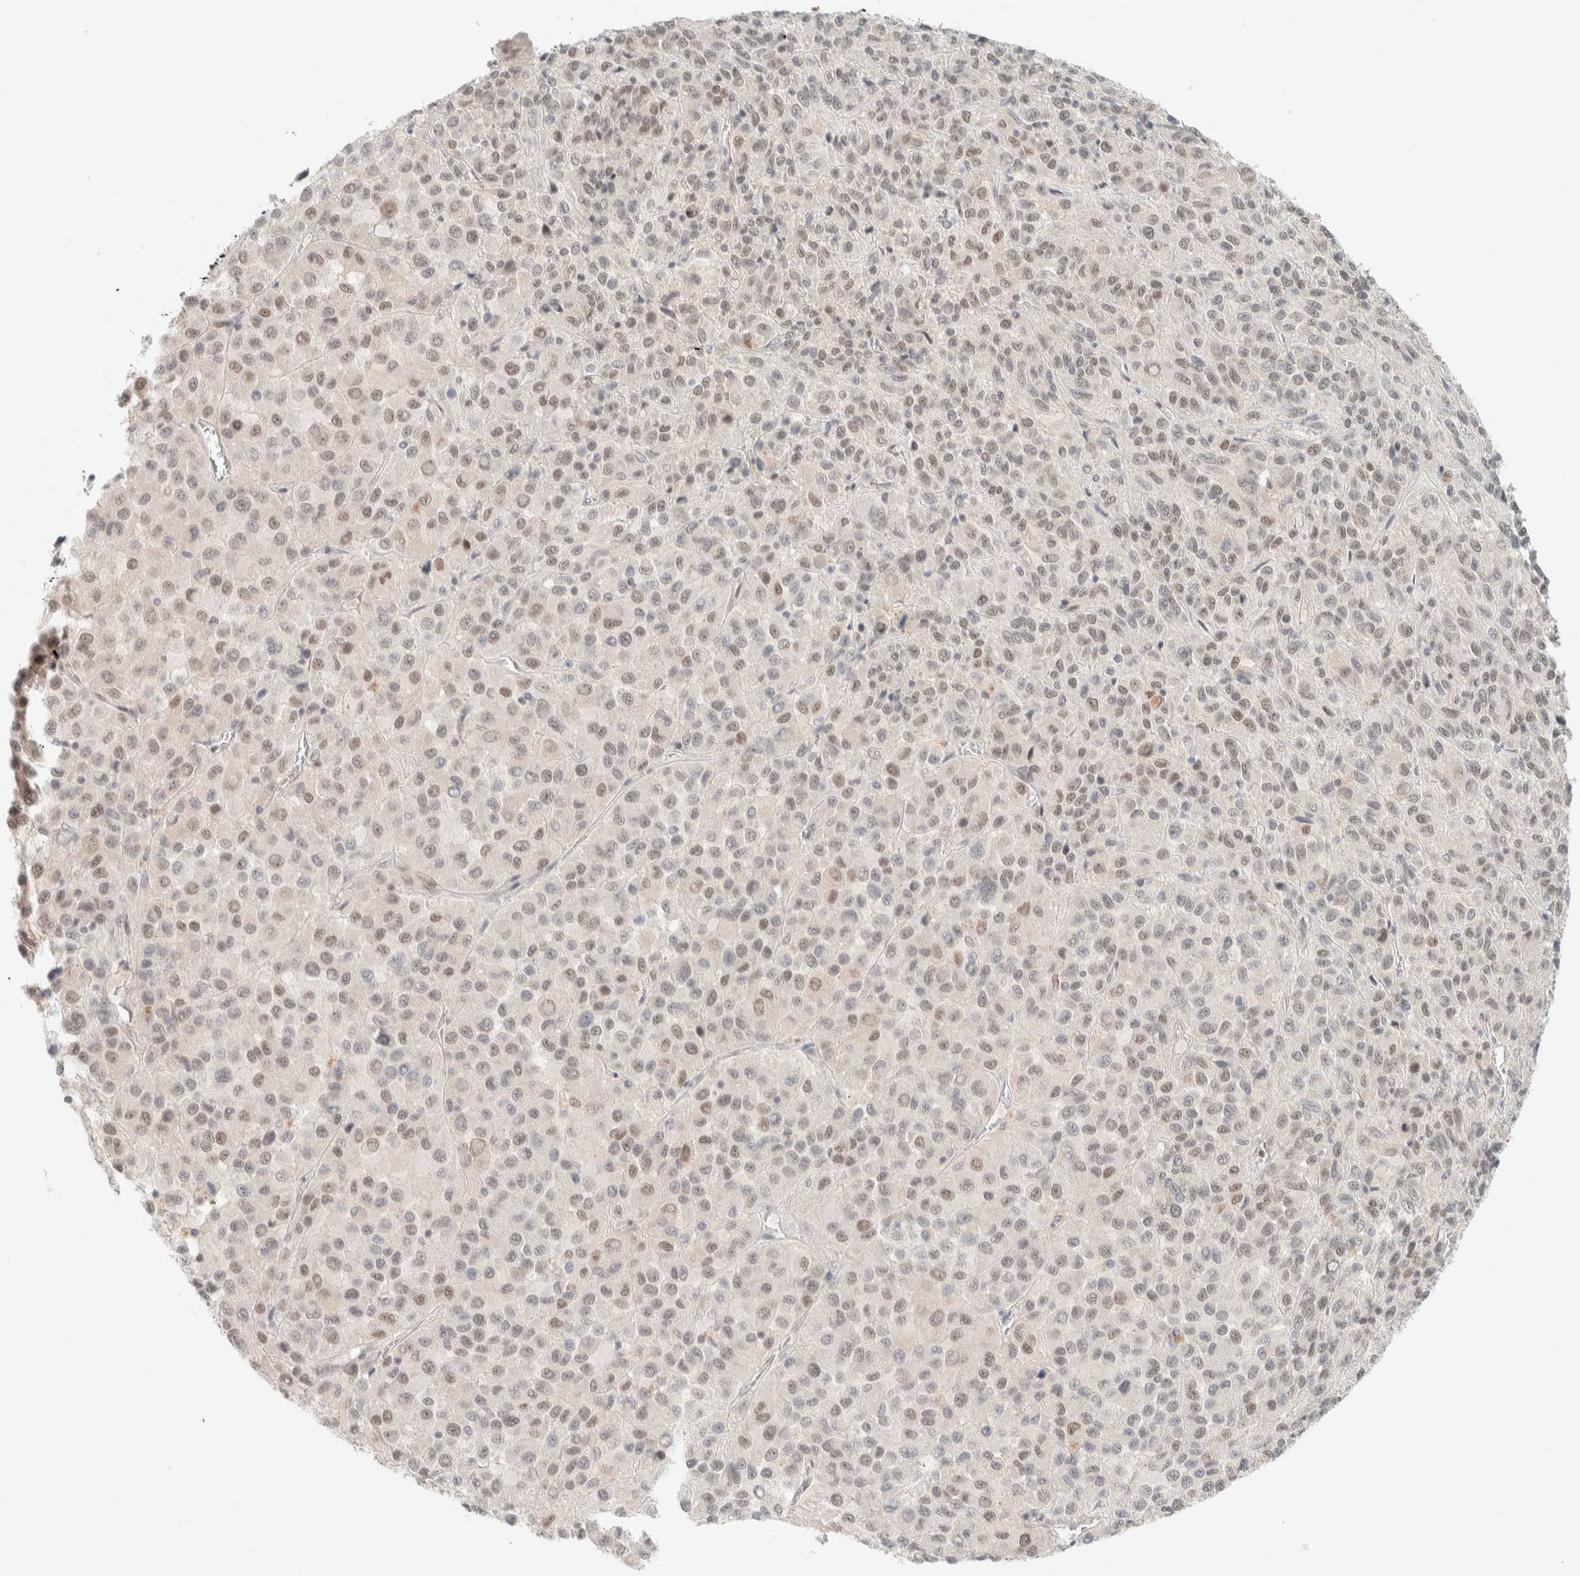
{"staining": {"intensity": "weak", "quantity": "25%-75%", "location": "nuclear"}, "tissue": "melanoma", "cell_type": "Tumor cells", "image_type": "cancer", "snomed": [{"axis": "morphology", "description": "Malignant melanoma, Metastatic site"}, {"axis": "topography", "description": "Lung"}], "caption": "The photomicrograph exhibits staining of malignant melanoma (metastatic site), revealing weak nuclear protein expression (brown color) within tumor cells.", "gene": "PYGO2", "patient": {"sex": "male", "age": 64}}